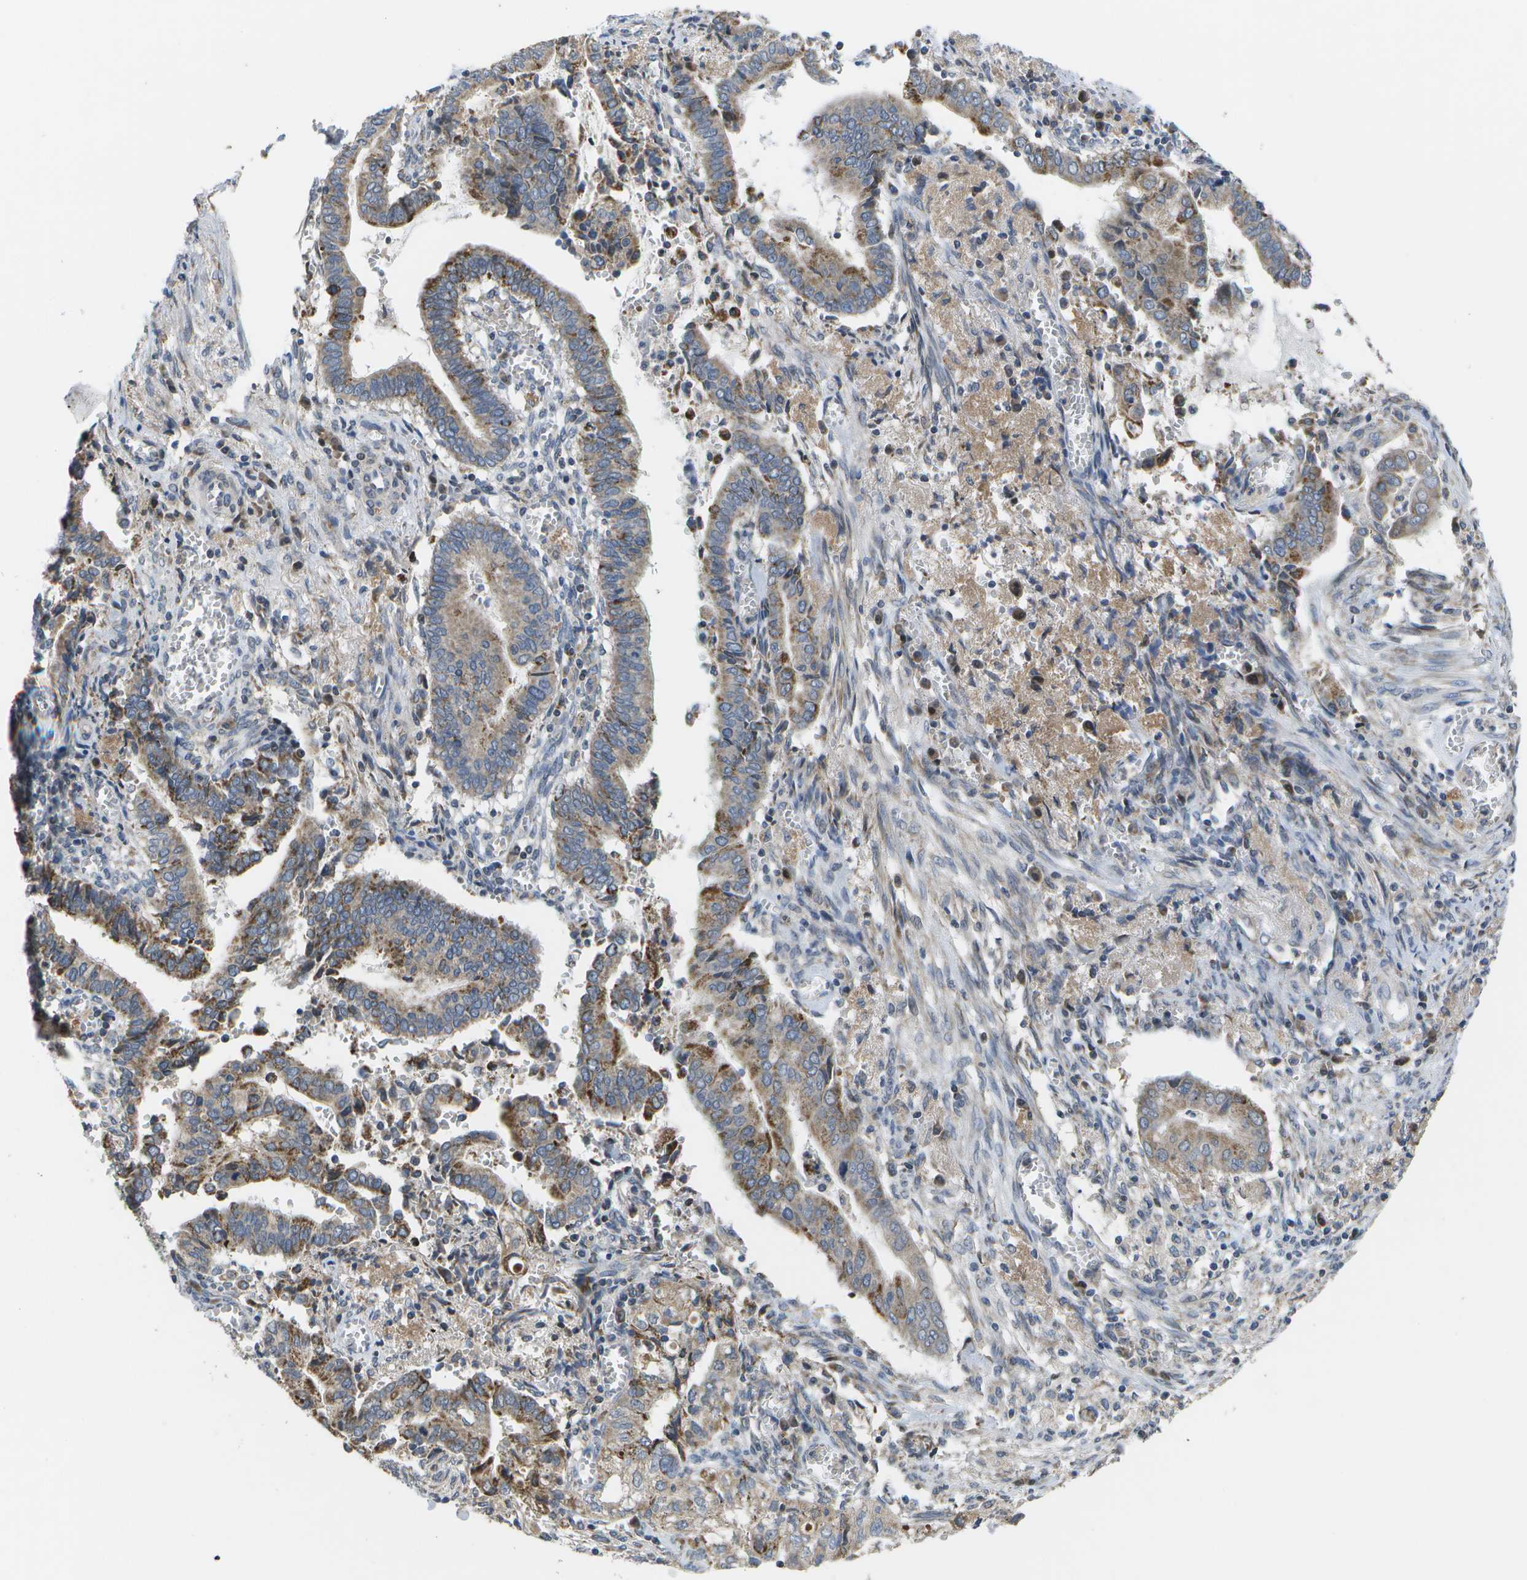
{"staining": {"intensity": "moderate", "quantity": "25%-75%", "location": "cytoplasmic/membranous"}, "tissue": "cervical cancer", "cell_type": "Tumor cells", "image_type": "cancer", "snomed": [{"axis": "morphology", "description": "Adenocarcinoma, NOS"}, {"axis": "topography", "description": "Cervix"}], "caption": "This is a micrograph of immunohistochemistry (IHC) staining of cervical cancer, which shows moderate expression in the cytoplasmic/membranous of tumor cells.", "gene": "HADHA", "patient": {"sex": "female", "age": 44}}